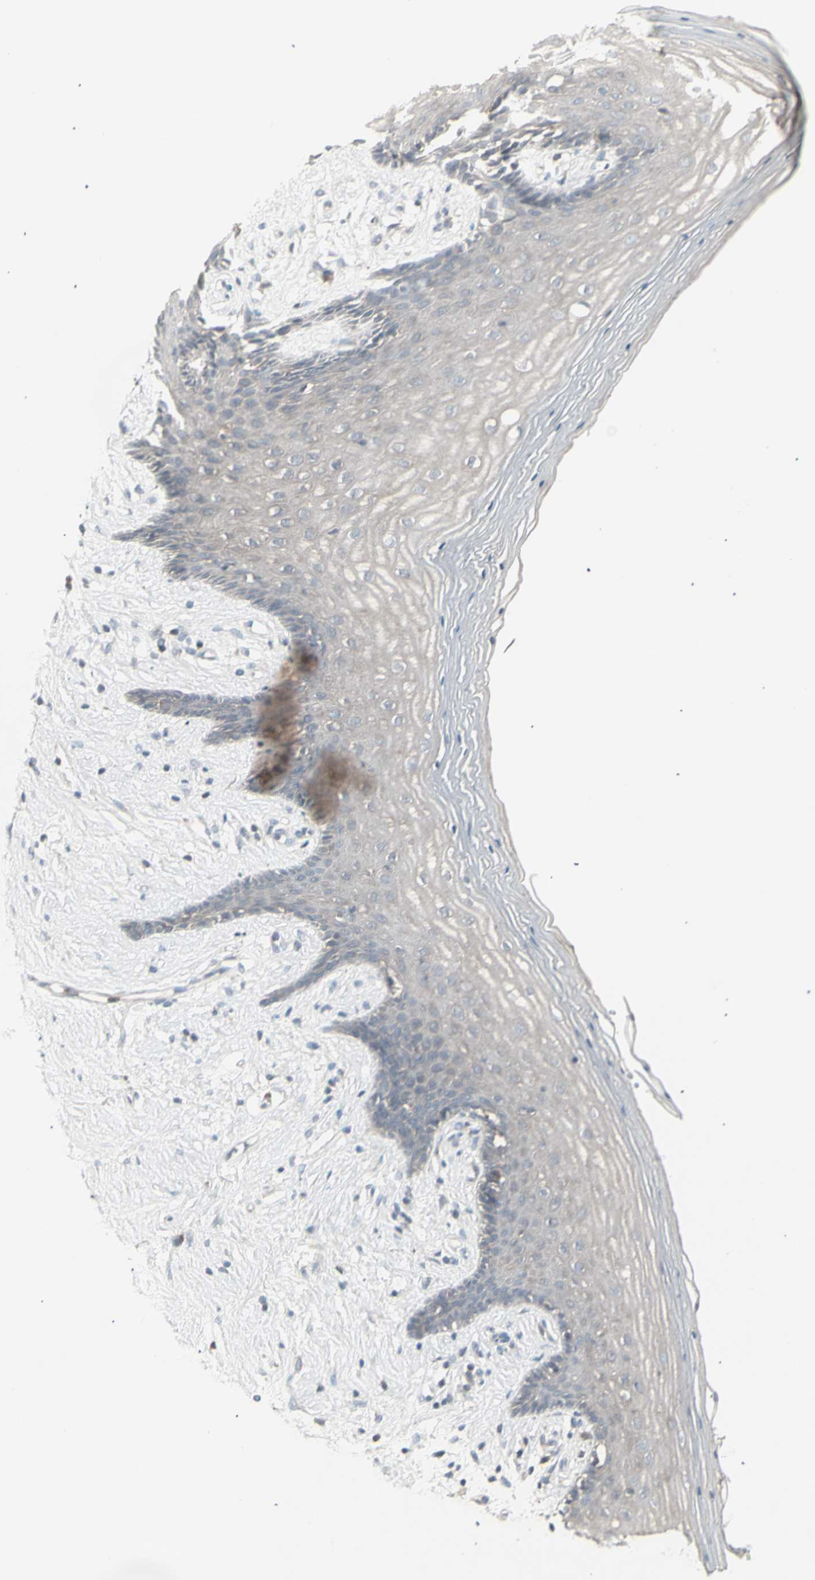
{"staining": {"intensity": "negative", "quantity": "none", "location": "none"}, "tissue": "vagina", "cell_type": "Squamous epithelial cells", "image_type": "normal", "snomed": [{"axis": "morphology", "description": "Normal tissue, NOS"}, {"axis": "topography", "description": "Vagina"}], "caption": "Immunohistochemical staining of unremarkable vagina reveals no significant staining in squamous epithelial cells.", "gene": "CSK", "patient": {"sex": "female", "age": 44}}